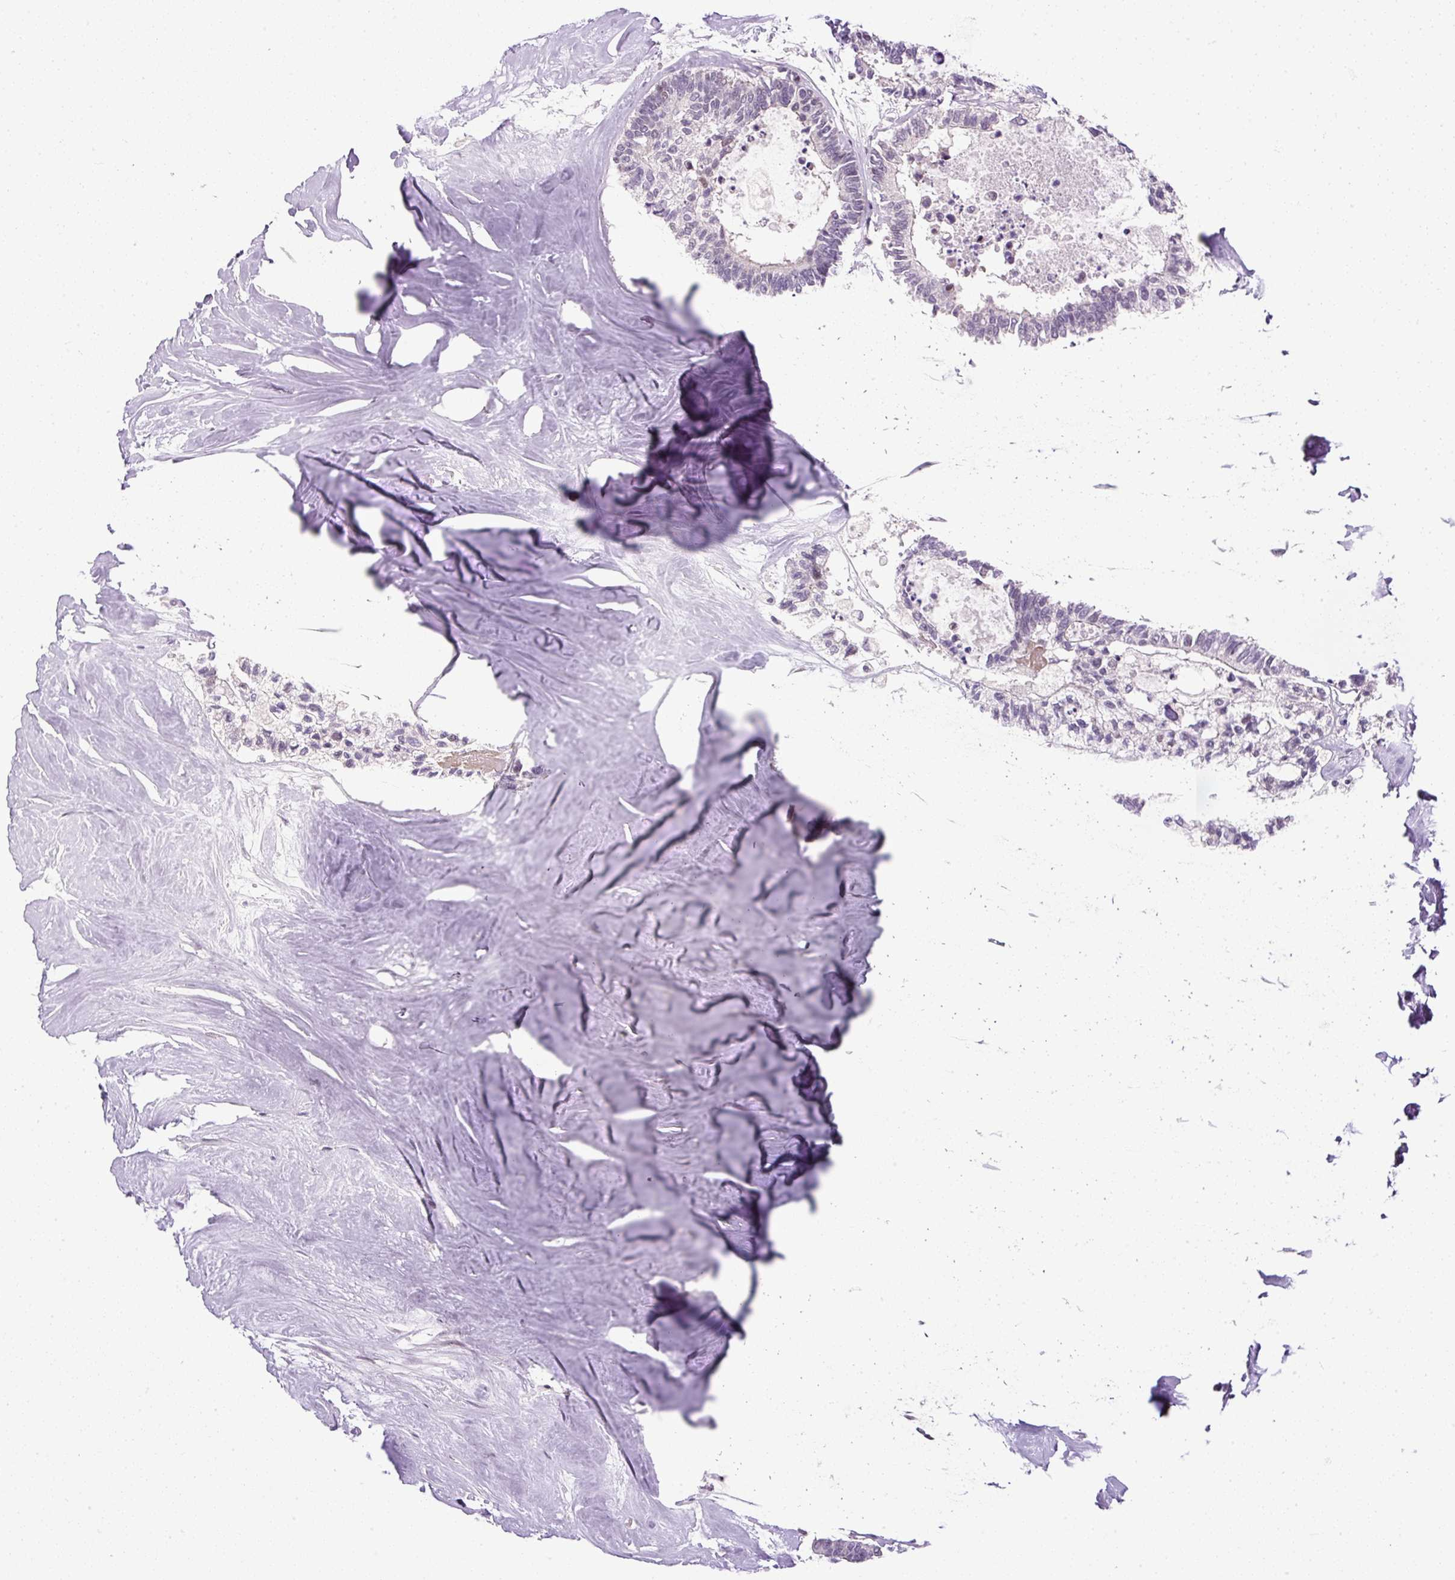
{"staining": {"intensity": "moderate", "quantity": "<25%", "location": "nuclear"}, "tissue": "colorectal cancer", "cell_type": "Tumor cells", "image_type": "cancer", "snomed": [{"axis": "morphology", "description": "Adenocarcinoma, NOS"}, {"axis": "topography", "description": "Colon"}, {"axis": "topography", "description": "Rectum"}], "caption": "This histopathology image shows immunohistochemistry staining of colorectal cancer (adenocarcinoma), with low moderate nuclear positivity in about <25% of tumor cells.", "gene": "ARHGEF18", "patient": {"sex": "male", "age": 57}}